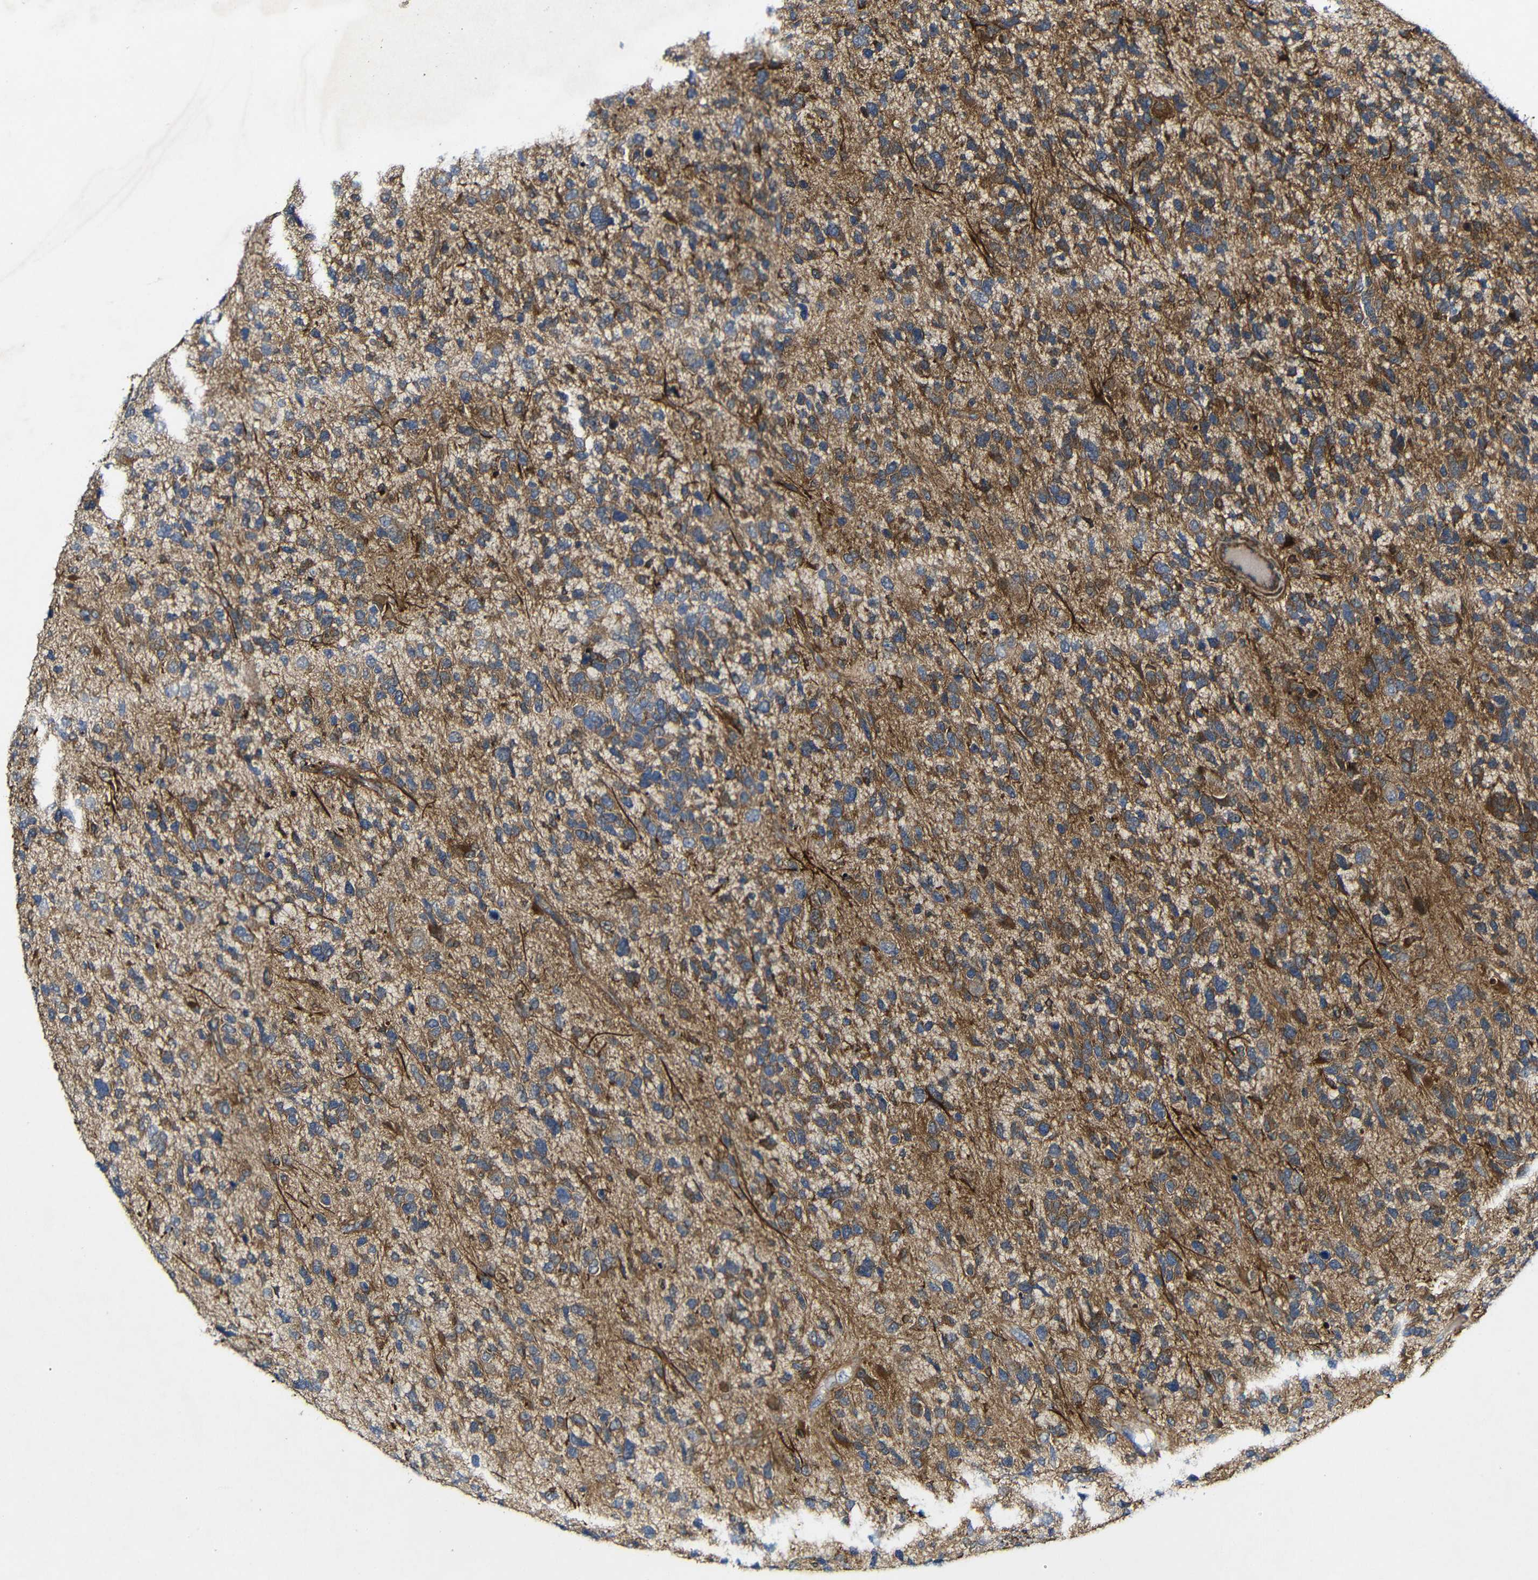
{"staining": {"intensity": "moderate", "quantity": "<25%", "location": "cytoplasmic/membranous"}, "tissue": "glioma", "cell_type": "Tumor cells", "image_type": "cancer", "snomed": [{"axis": "morphology", "description": "Glioma, malignant, High grade"}, {"axis": "topography", "description": "Brain"}], "caption": "Immunohistochemical staining of malignant glioma (high-grade) shows low levels of moderate cytoplasmic/membranous staining in approximately <25% of tumor cells.", "gene": "GSDME", "patient": {"sex": "female", "age": 58}}